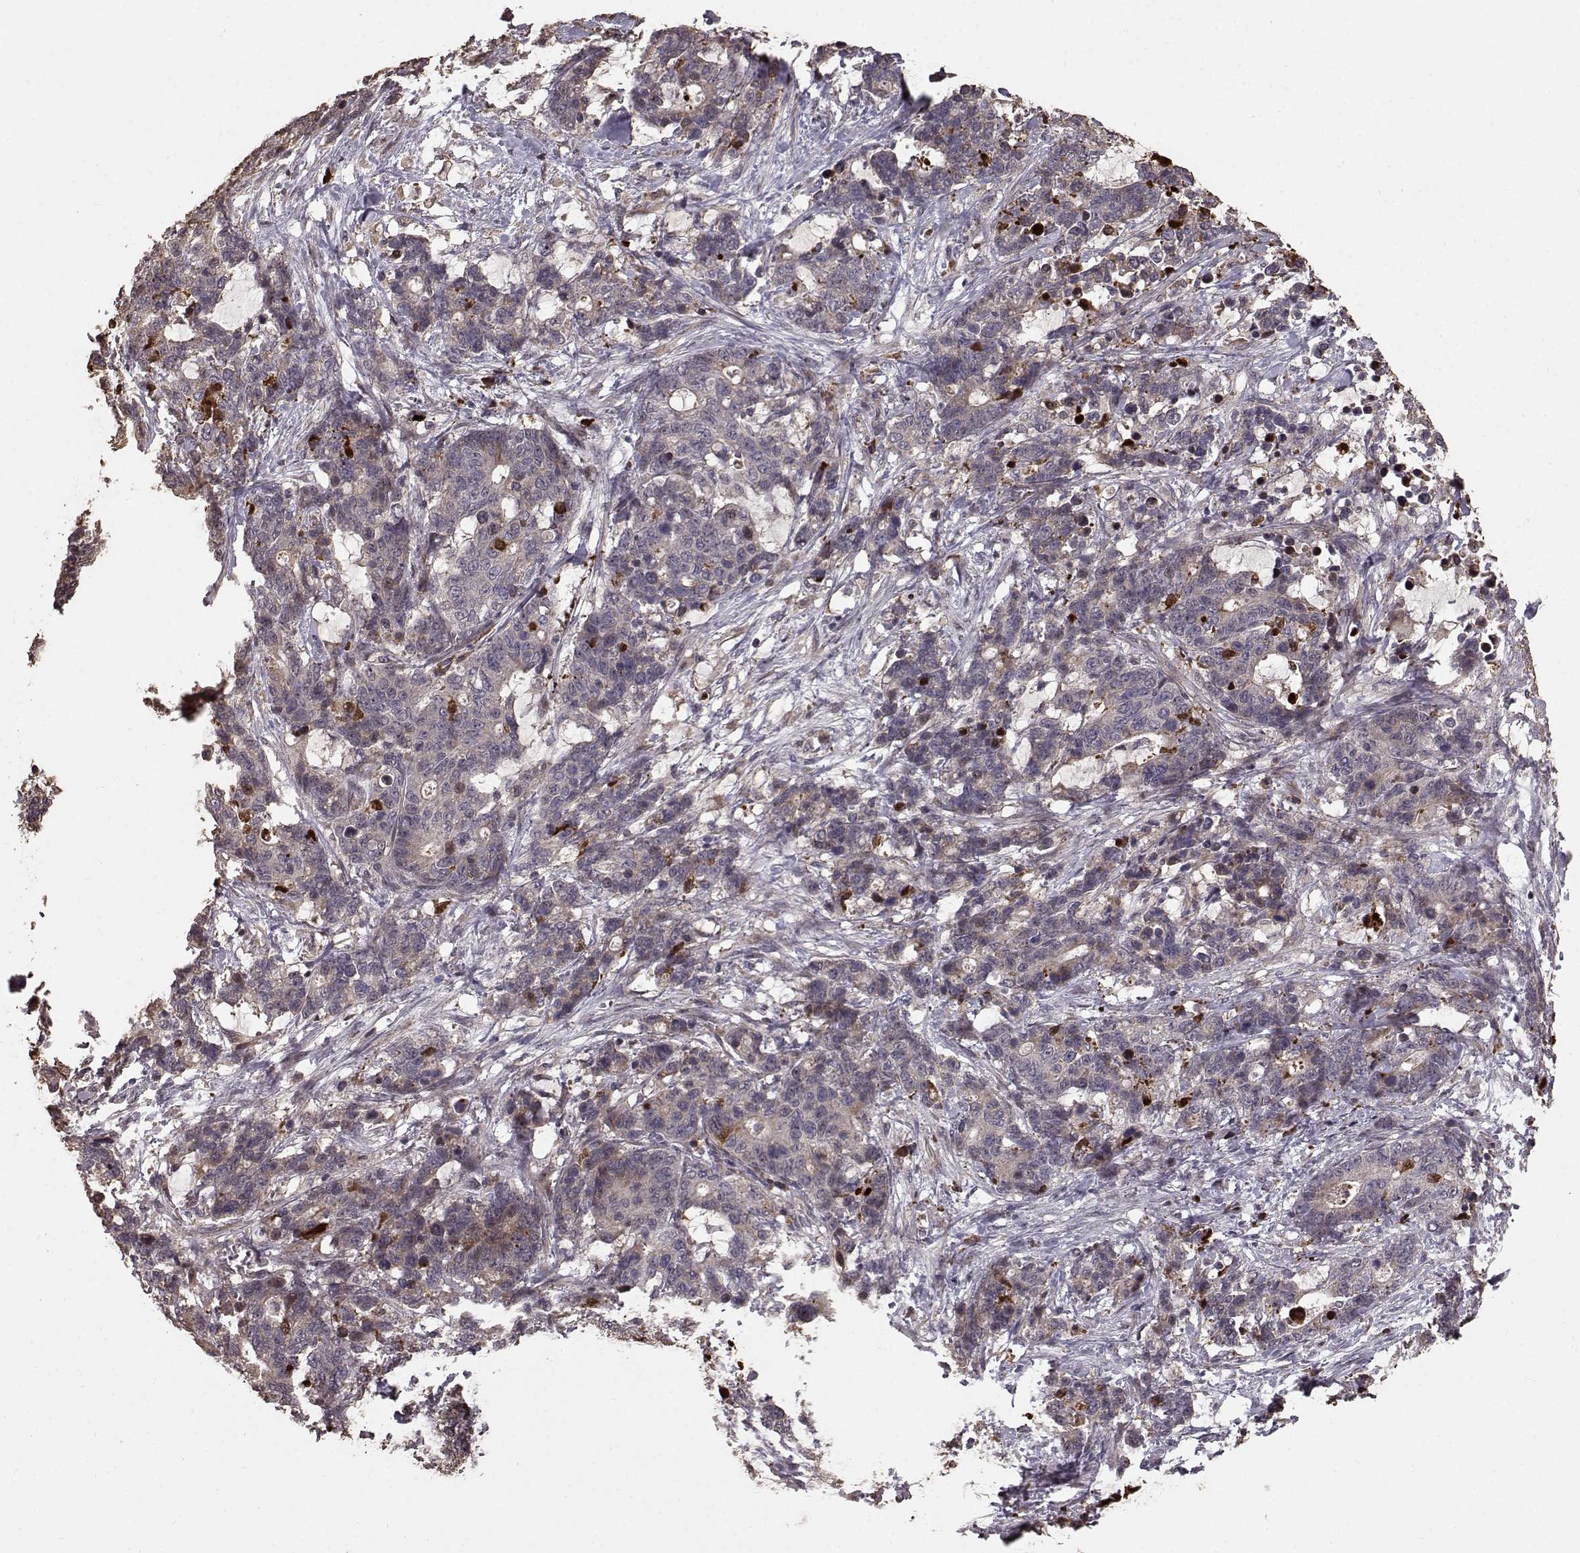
{"staining": {"intensity": "moderate", "quantity": ">75%", "location": "cytoplasmic/membranous"}, "tissue": "stomach cancer", "cell_type": "Tumor cells", "image_type": "cancer", "snomed": [{"axis": "morphology", "description": "Normal tissue, NOS"}, {"axis": "morphology", "description": "Adenocarcinoma, NOS"}, {"axis": "topography", "description": "Stomach"}], "caption": "A micrograph of human stomach adenocarcinoma stained for a protein shows moderate cytoplasmic/membranous brown staining in tumor cells.", "gene": "USP15", "patient": {"sex": "female", "age": 64}}